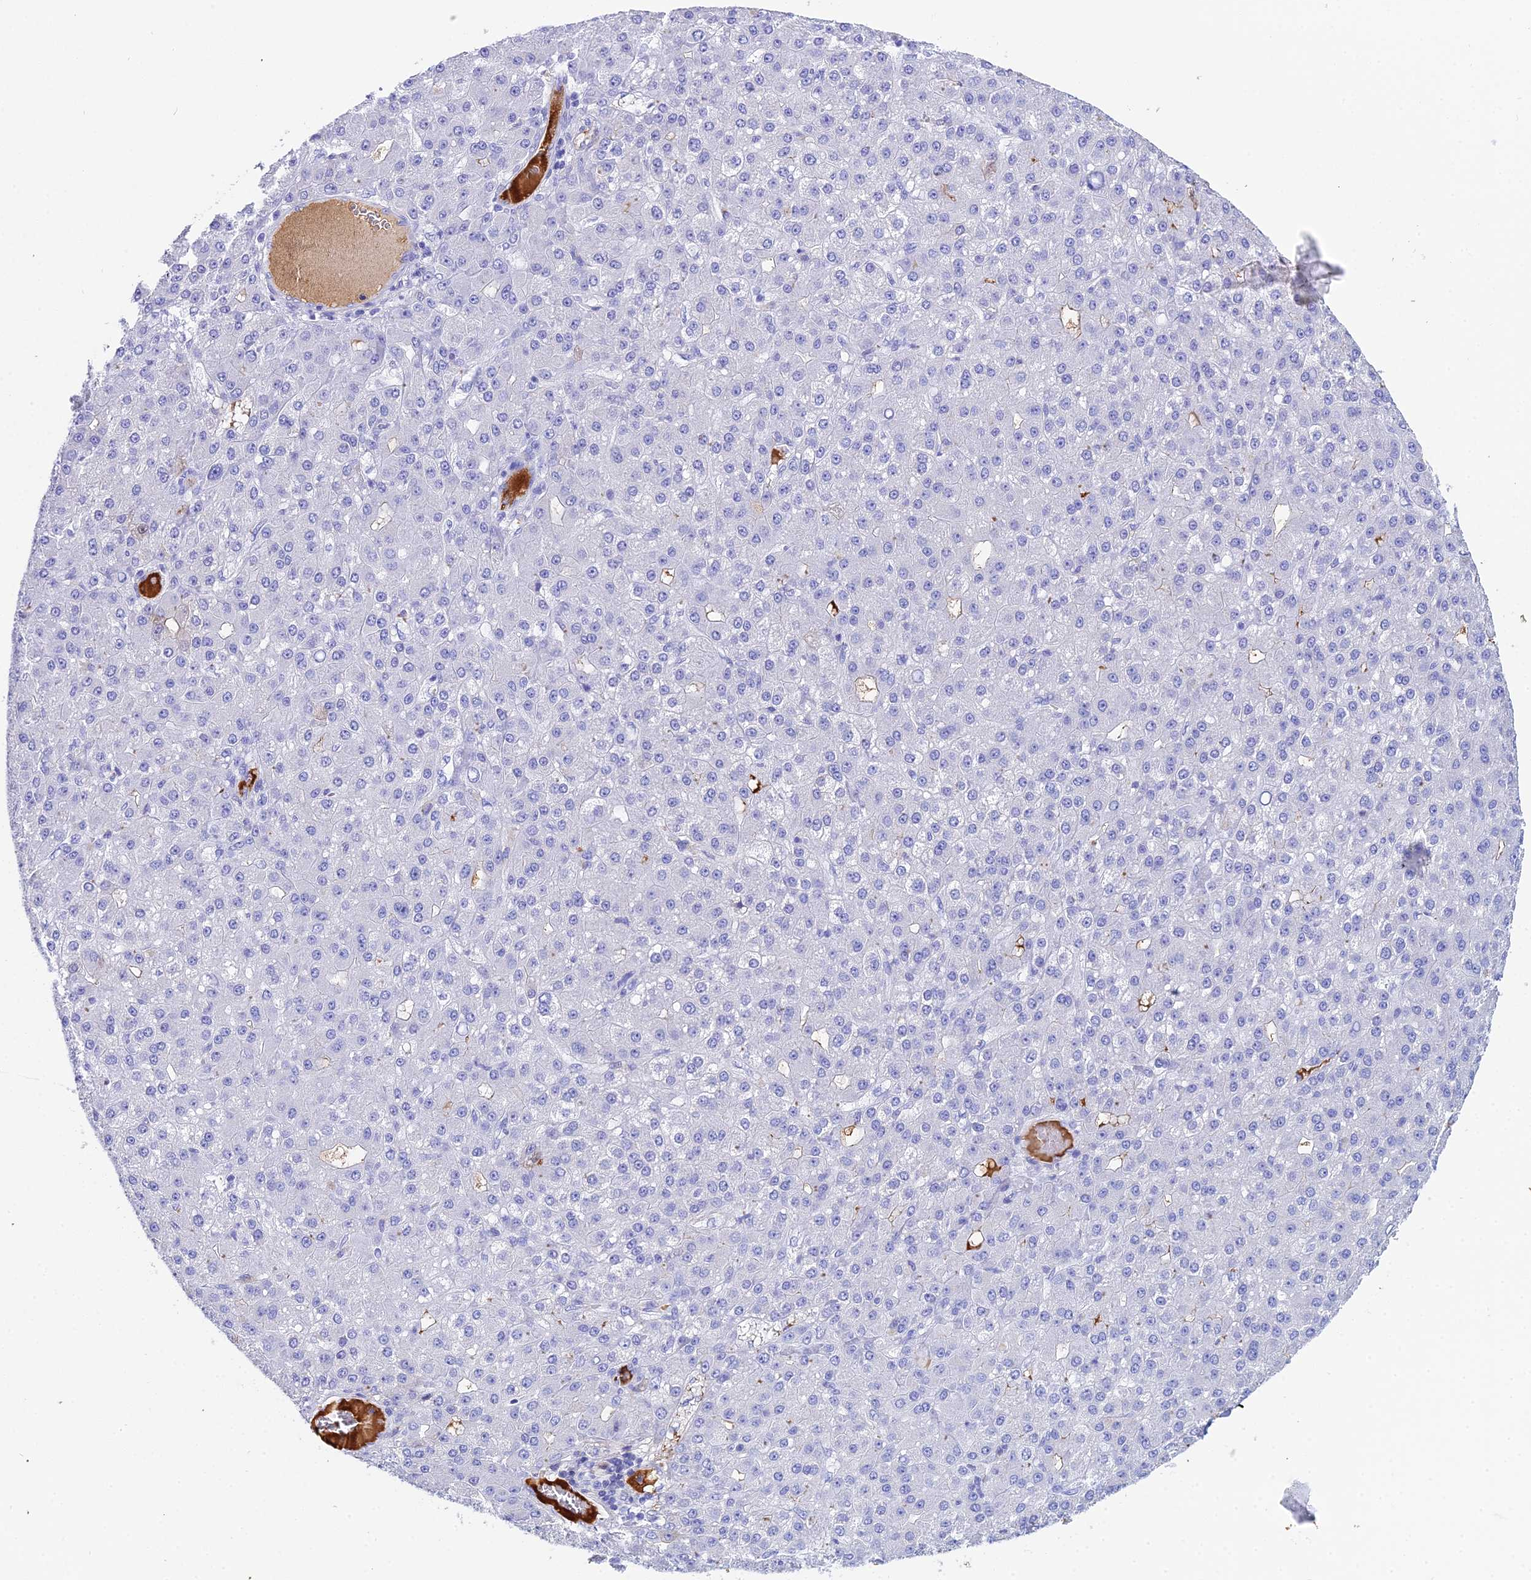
{"staining": {"intensity": "negative", "quantity": "none", "location": "none"}, "tissue": "liver cancer", "cell_type": "Tumor cells", "image_type": "cancer", "snomed": [{"axis": "morphology", "description": "Carcinoma, Hepatocellular, NOS"}, {"axis": "topography", "description": "Liver"}], "caption": "Immunohistochemistry (IHC) image of neoplastic tissue: hepatocellular carcinoma (liver) stained with DAB (3,3'-diaminobenzidine) shows no significant protein staining in tumor cells. (Immunohistochemistry, brightfield microscopy, high magnification).", "gene": "CELA3A", "patient": {"sex": "male", "age": 67}}